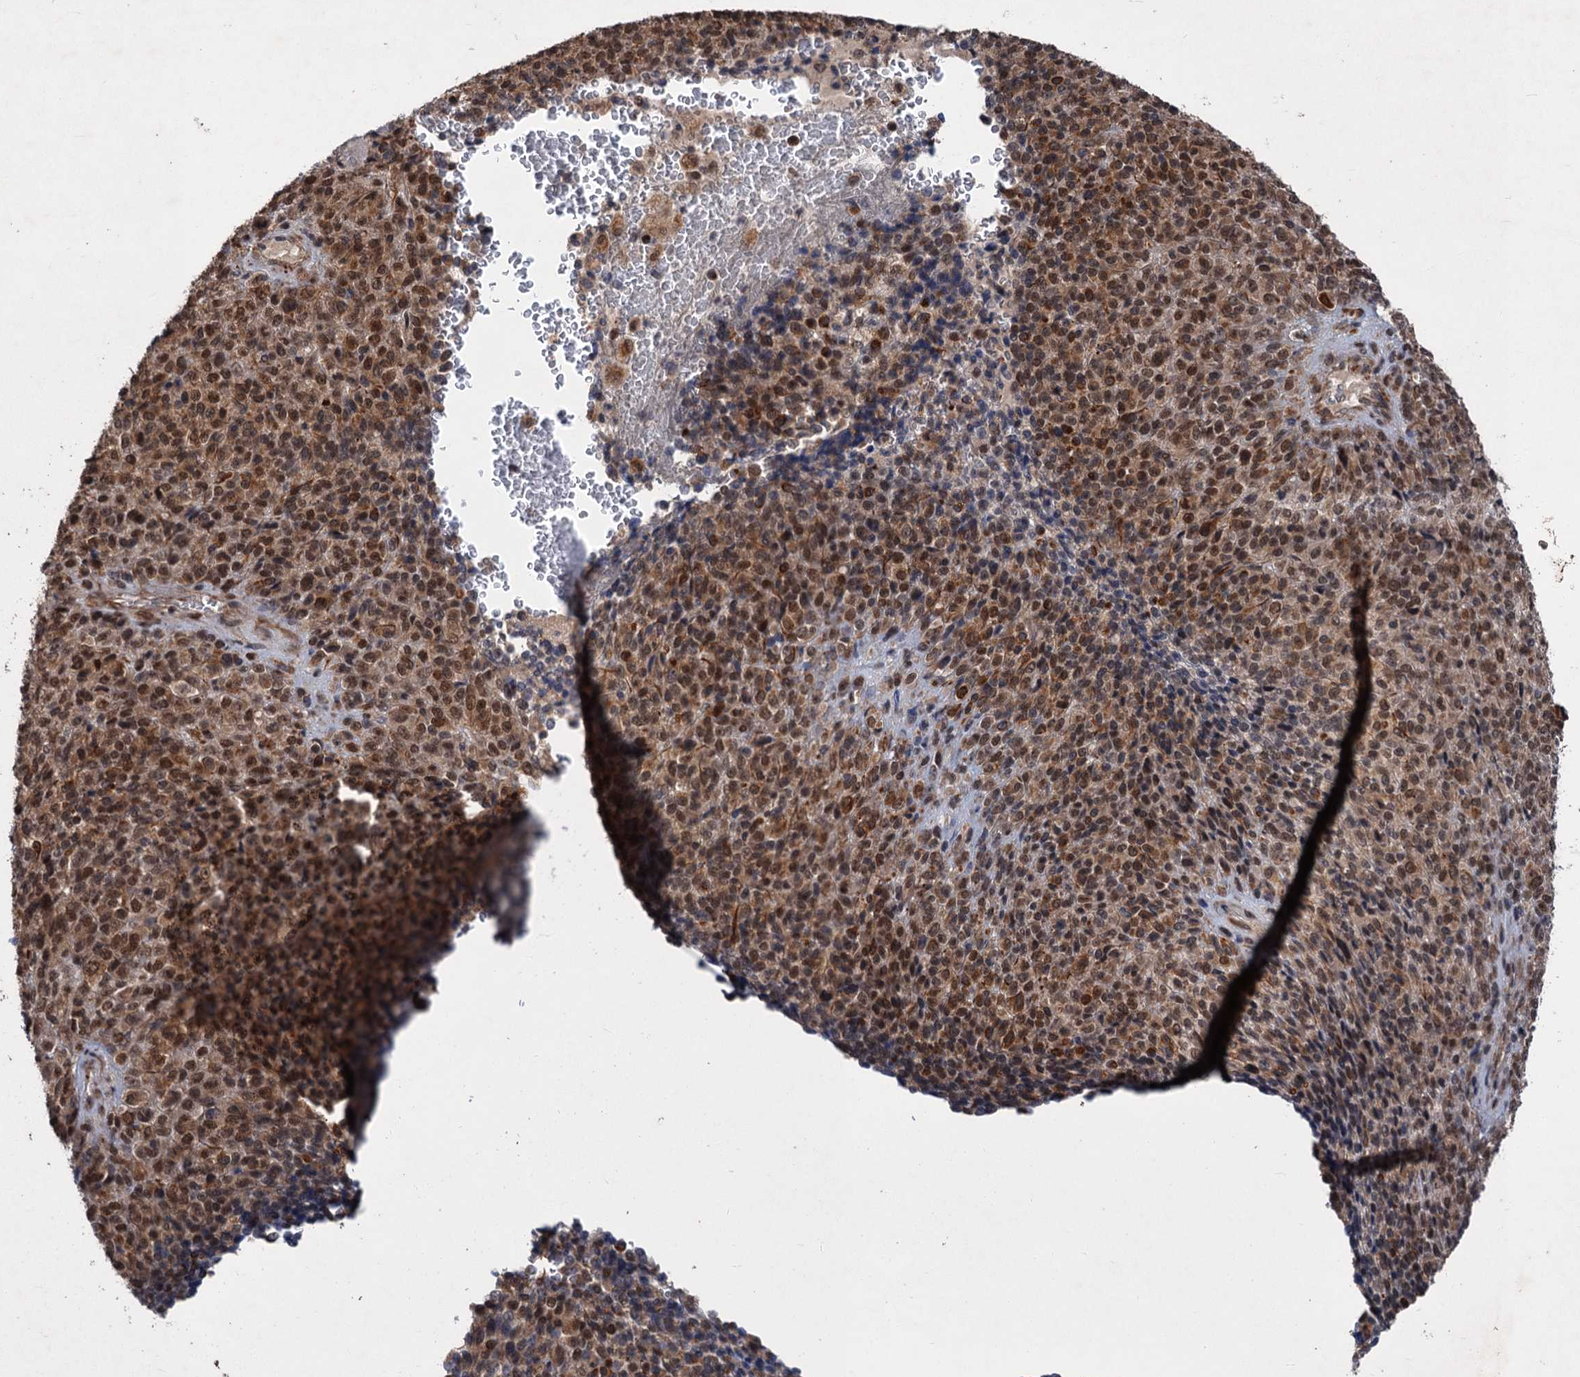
{"staining": {"intensity": "moderate", "quantity": ">75%", "location": "cytoplasmic/membranous,nuclear"}, "tissue": "melanoma", "cell_type": "Tumor cells", "image_type": "cancer", "snomed": [{"axis": "morphology", "description": "Malignant melanoma, Metastatic site"}, {"axis": "topography", "description": "Brain"}], "caption": "Melanoma was stained to show a protein in brown. There is medium levels of moderate cytoplasmic/membranous and nuclear staining in about >75% of tumor cells. The staining was performed using DAB (3,3'-diaminobenzidine) to visualize the protein expression in brown, while the nuclei were stained in blue with hematoxylin (Magnification: 20x).", "gene": "TTC31", "patient": {"sex": "female", "age": 56}}